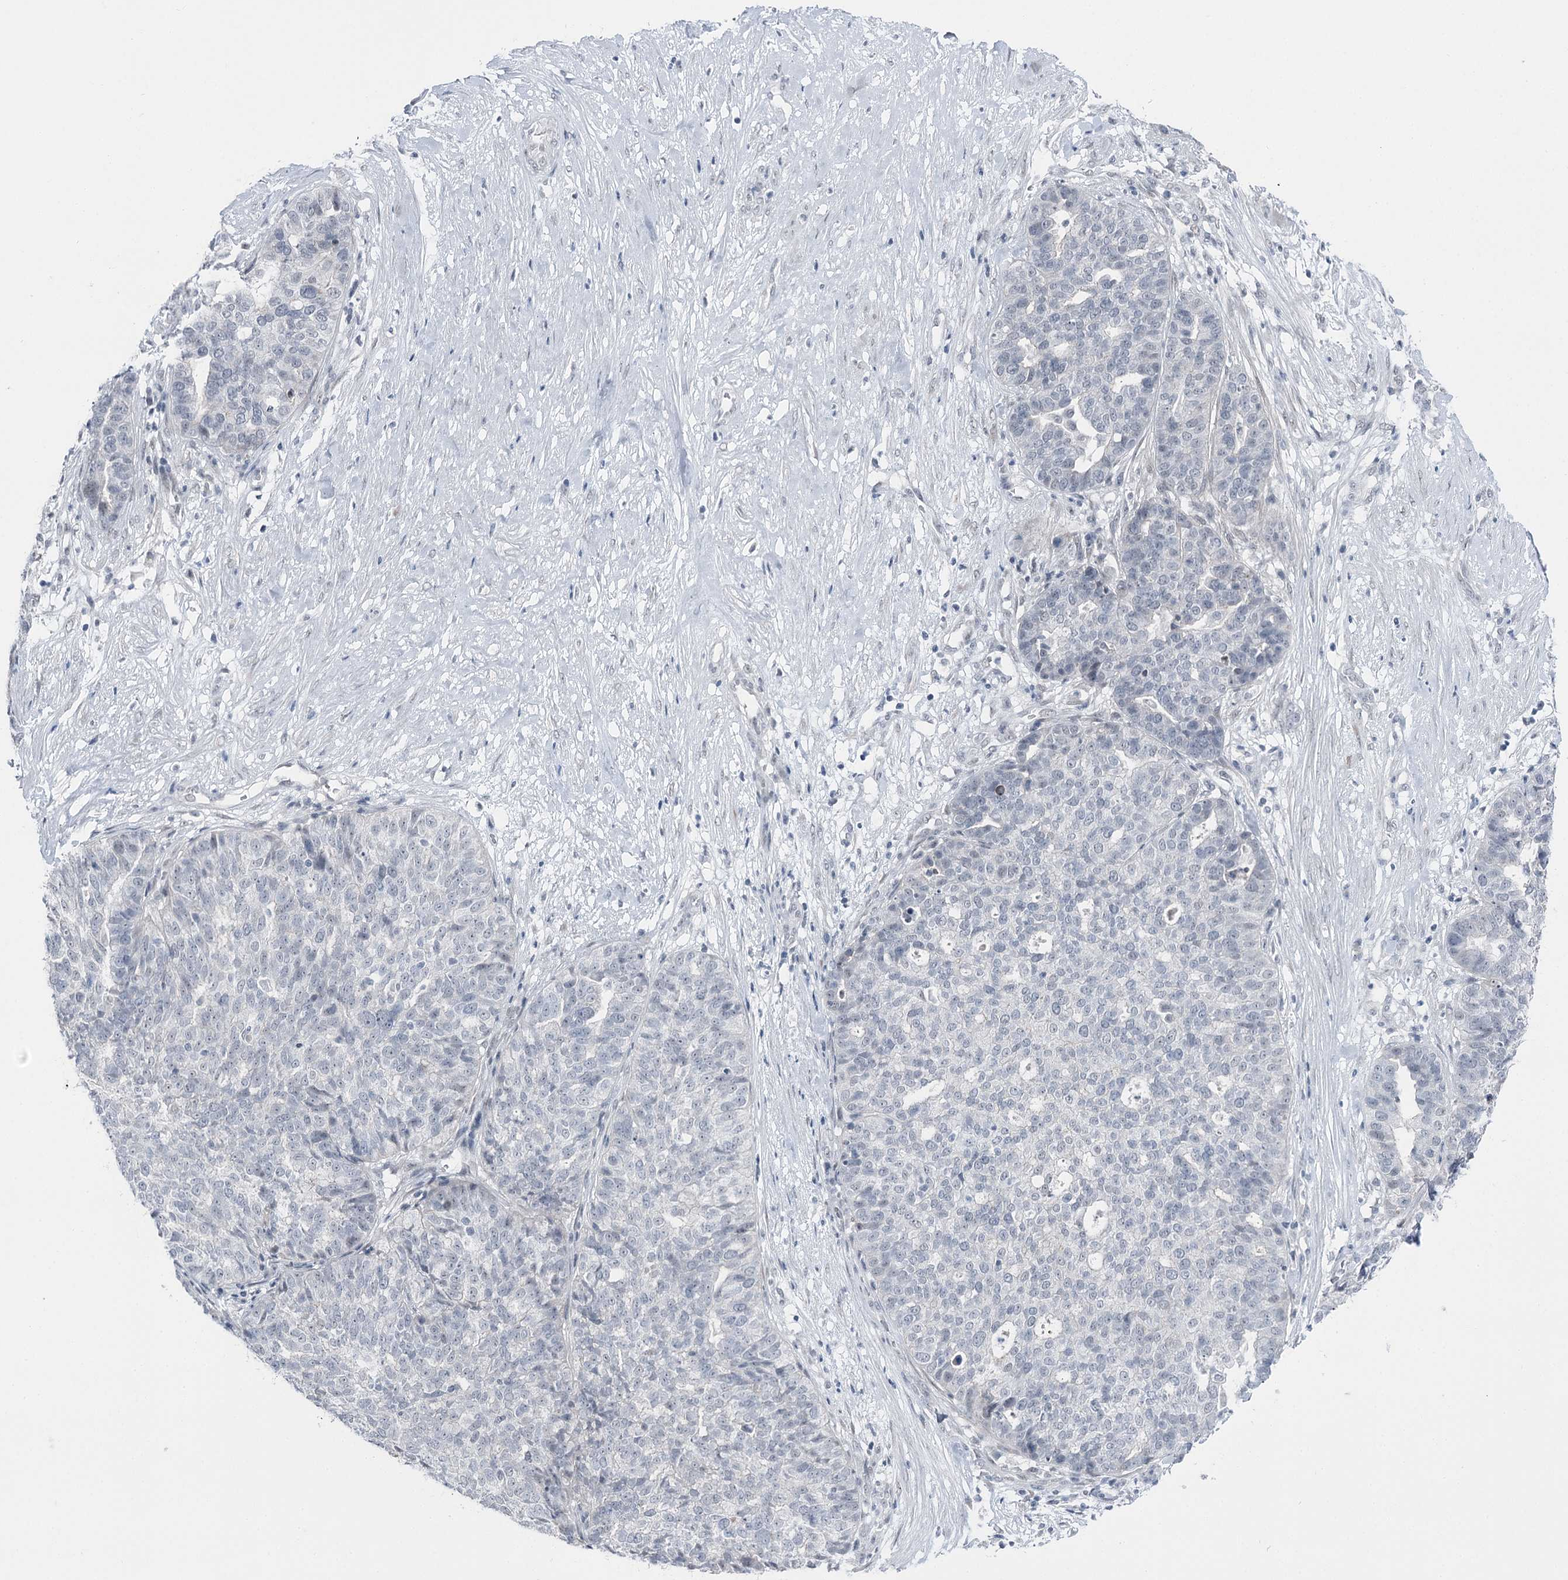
{"staining": {"intensity": "negative", "quantity": "none", "location": "none"}, "tissue": "ovarian cancer", "cell_type": "Tumor cells", "image_type": "cancer", "snomed": [{"axis": "morphology", "description": "Cystadenocarcinoma, serous, NOS"}, {"axis": "topography", "description": "Ovary"}], "caption": "Immunohistochemical staining of ovarian serous cystadenocarcinoma demonstrates no significant staining in tumor cells.", "gene": "STEEP1", "patient": {"sex": "female", "age": 59}}